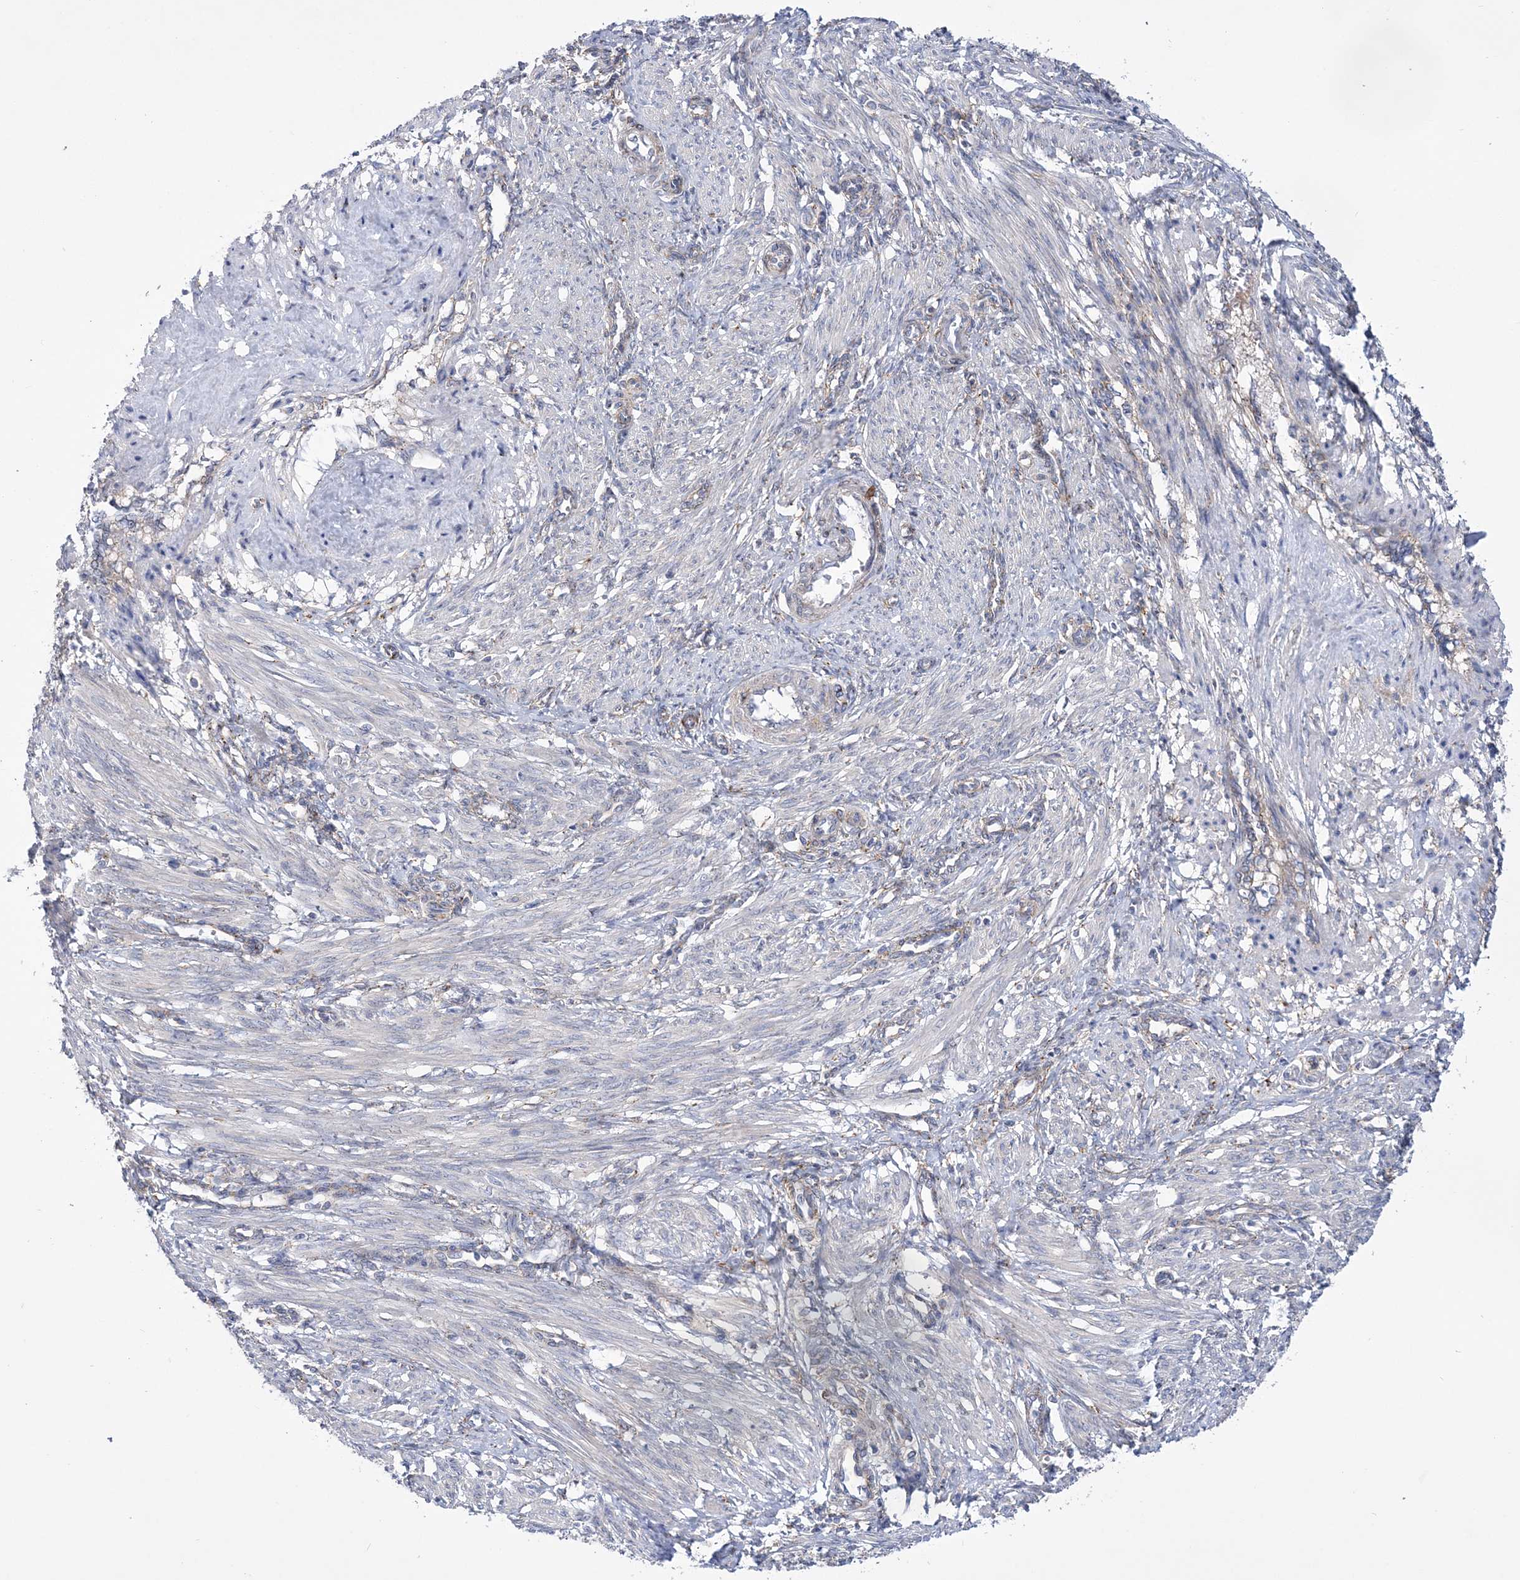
{"staining": {"intensity": "negative", "quantity": "none", "location": "none"}, "tissue": "smooth muscle", "cell_type": "Smooth muscle cells", "image_type": "normal", "snomed": [{"axis": "morphology", "description": "Normal tissue, NOS"}, {"axis": "topography", "description": "Endometrium"}], "caption": "IHC micrograph of benign smooth muscle: human smooth muscle stained with DAB demonstrates no significant protein expression in smooth muscle cells. Nuclei are stained in blue.", "gene": "COPB2", "patient": {"sex": "female", "age": 33}}